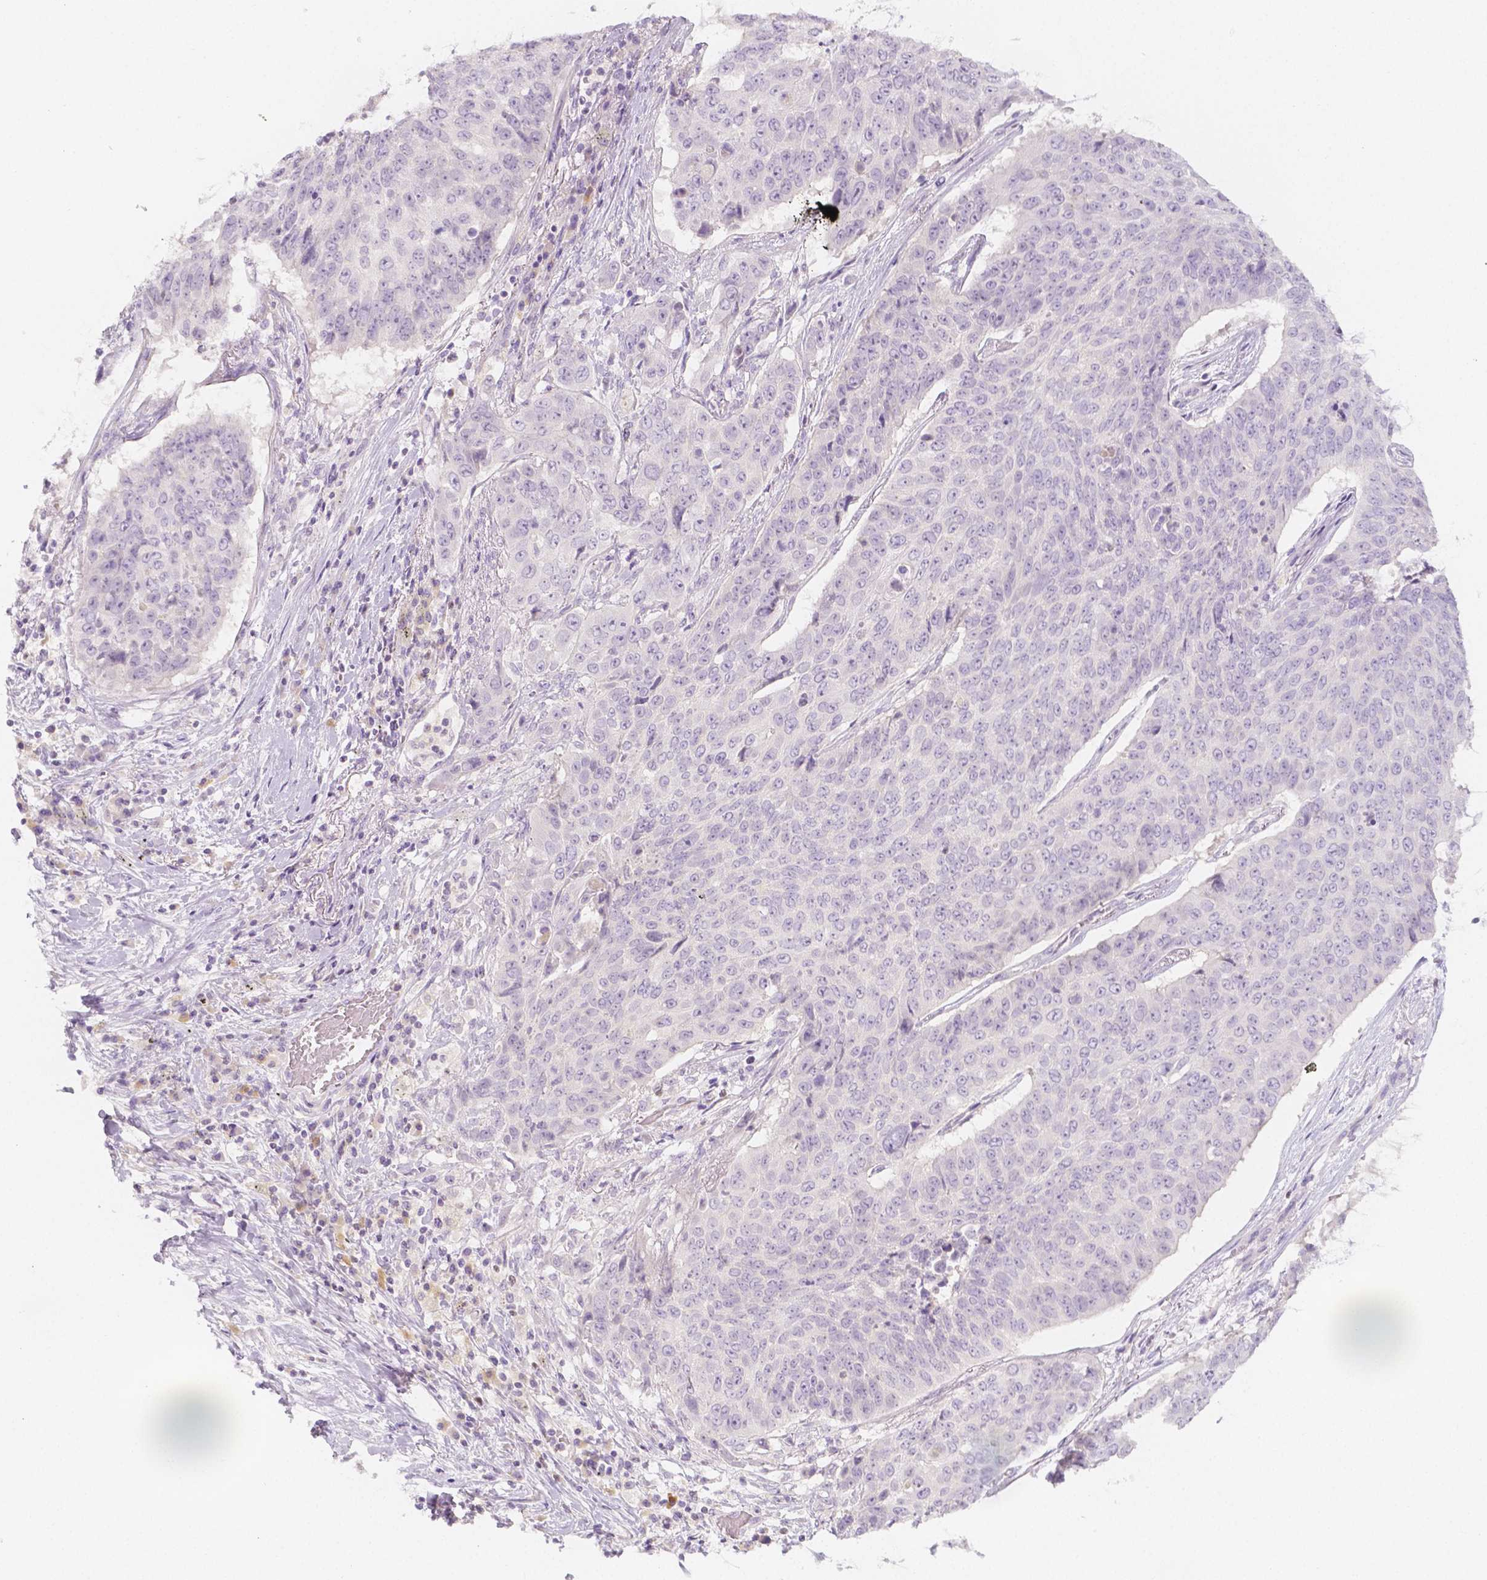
{"staining": {"intensity": "negative", "quantity": "none", "location": "none"}, "tissue": "lung cancer", "cell_type": "Tumor cells", "image_type": "cancer", "snomed": [{"axis": "morphology", "description": "Normal tissue, NOS"}, {"axis": "morphology", "description": "Squamous cell carcinoma, NOS"}, {"axis": "topography", "description": "Bronchus"}, {"axis": "topography", "description": "Lung"}], "caption": "This histopathology image is of squamous cell carcinoma (lung) stained with immunohistochemistry (IHC) to label a protein in brown with the nuclei are counter-stained blue. There is no positivity in tumor cells.", "gene": "BATF", "patient": {"sex": "male", "age": 64}}